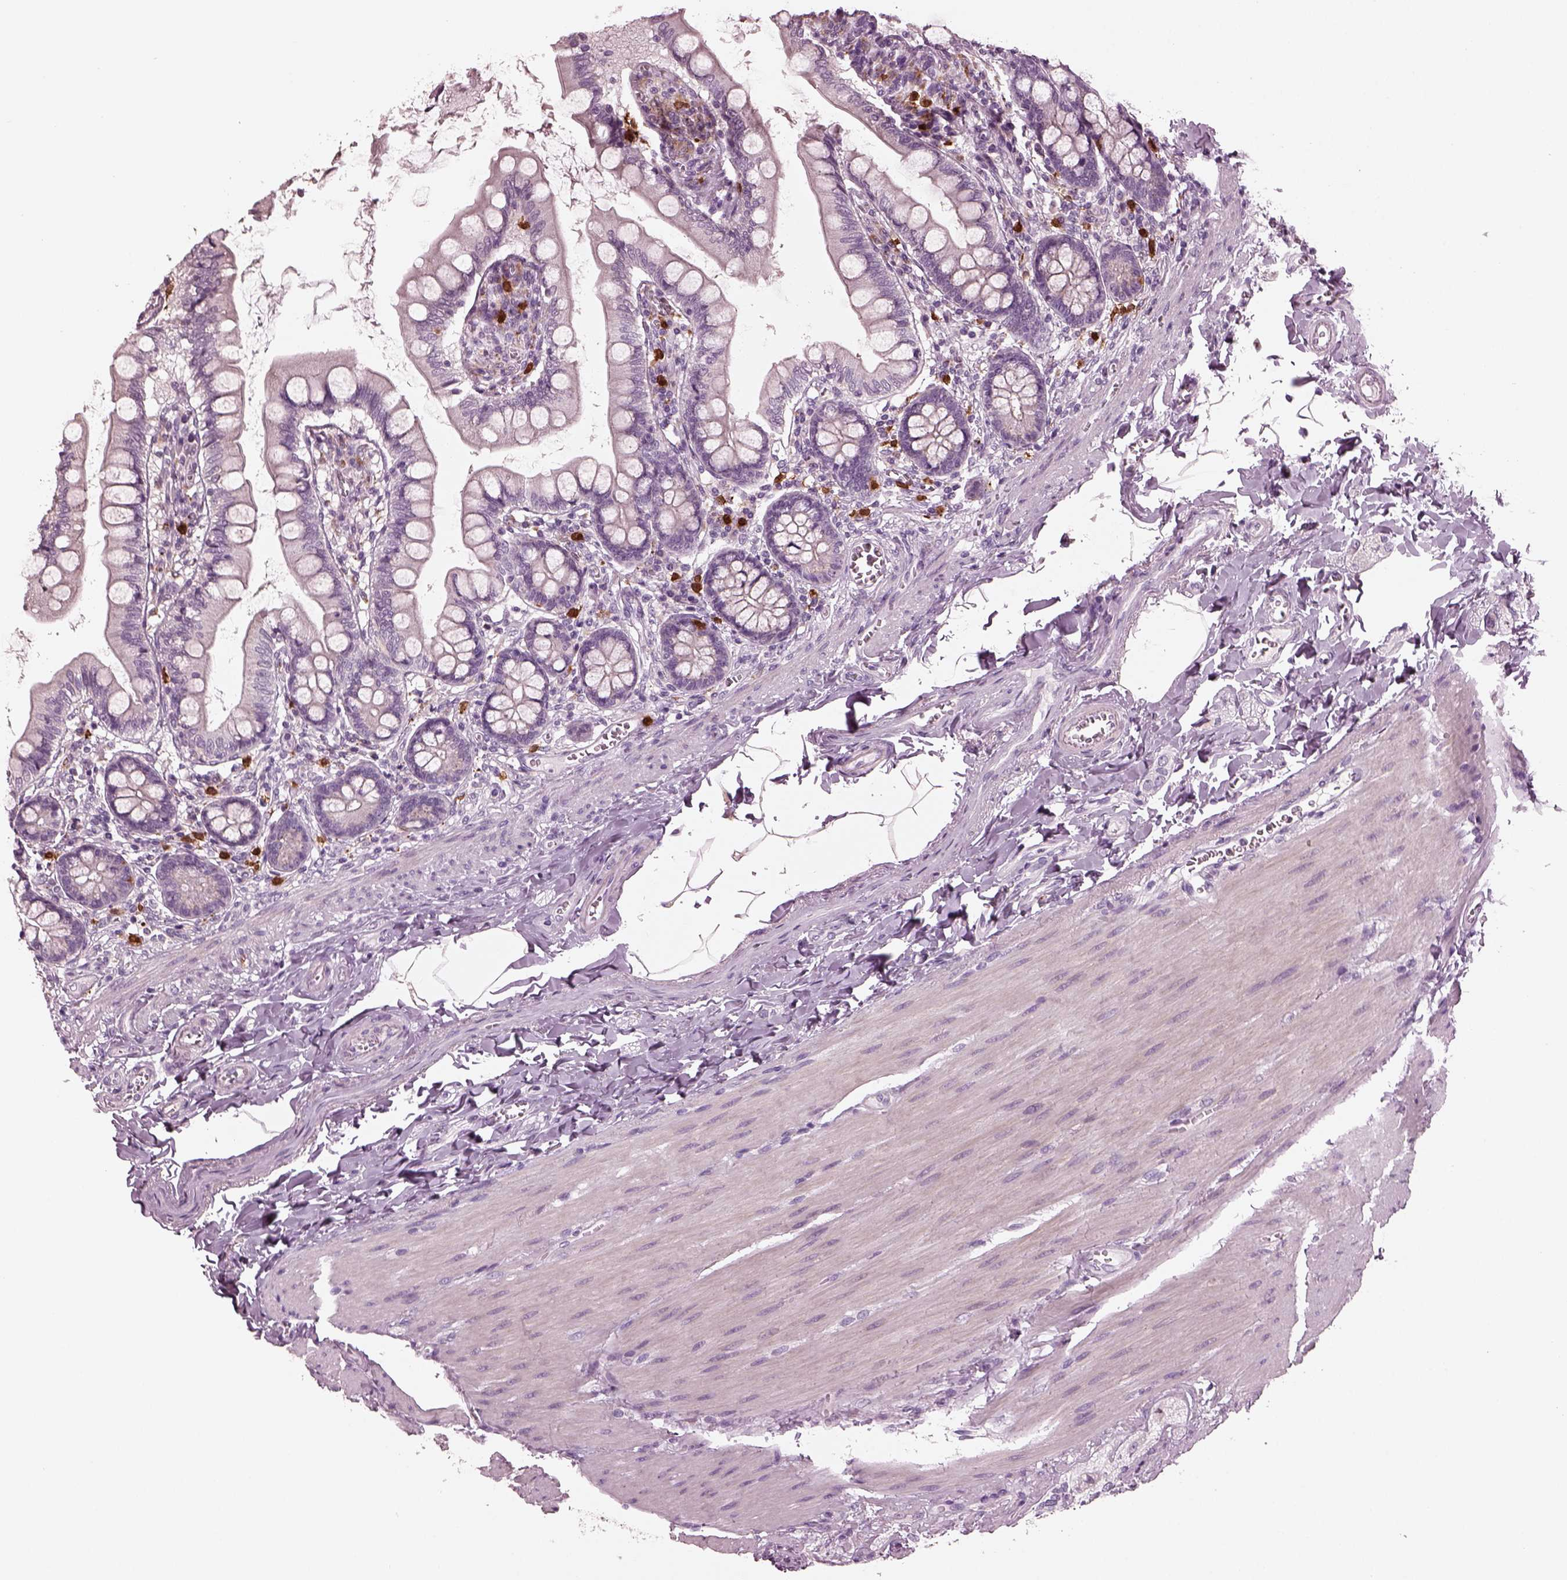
{"staining": {"intensity": "negative", "quantity": "none", "location": "none"}, "tissue": "small intestine", "cell_type": "Glandular cells", "image_type": "normal", "snomed": [{"axis": "morphology", "description": "Normal tissue, NOS"}, {"axis": "topography", "description": "Small intestine"}], "caption": "Immunohistochemical staining of unremarkable human small intestine reveals no significant expression in glandular cells.", "gene": "SLAMF8", "patient": {"sex": "female", "age": 56}}